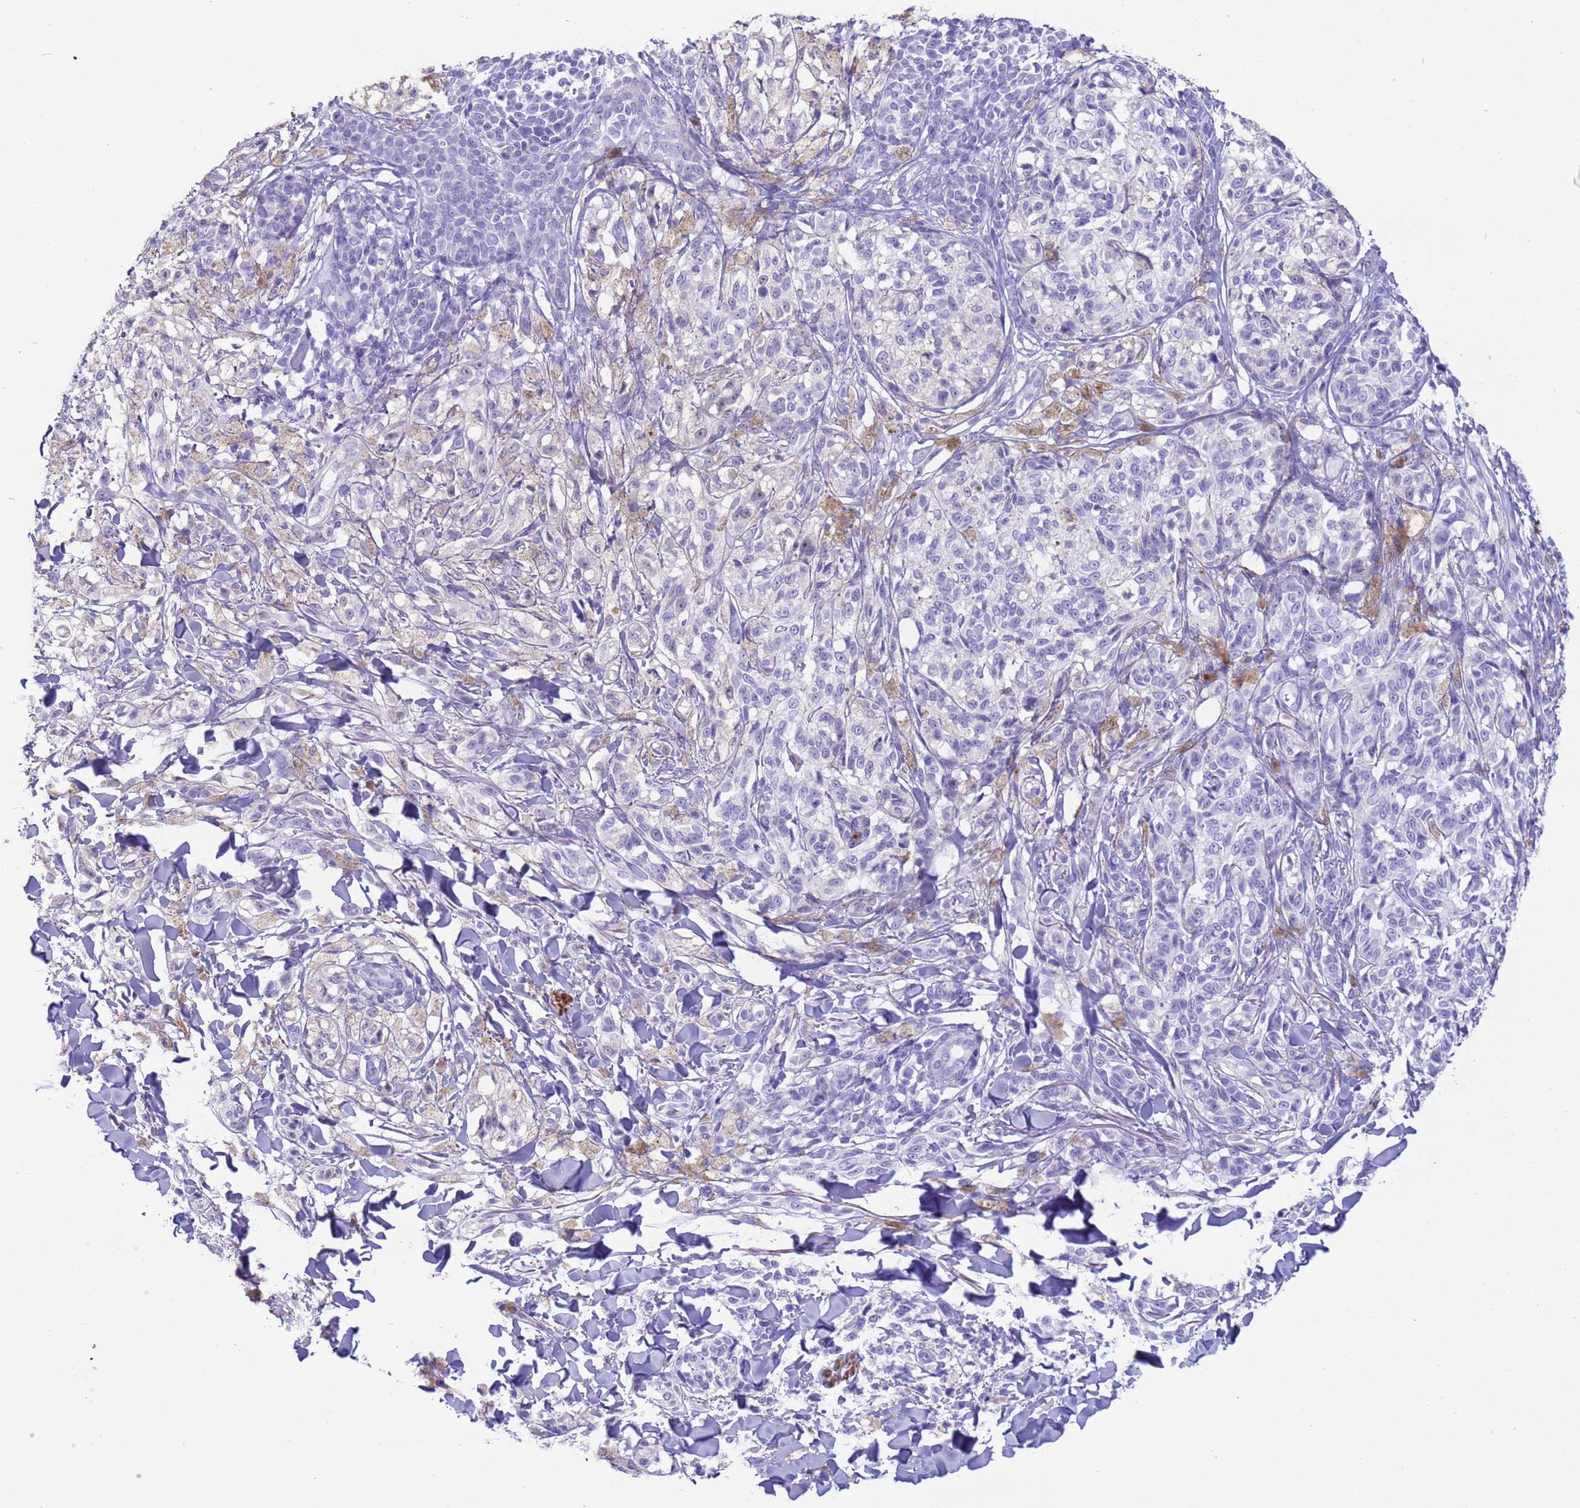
{"staining": {"intensity": "negative", "quantity": "none", "location": "none"}, "tissue": "melanoma", "cell_type": "Tumor cells", "image_type": "cancer", "snomed": [{"axis": "morphology", "description": "Malignant melanoma, NOS"}, {"axis": "topography", "description": "Skin of upper extremity"}], "caption": "Micrograph shows no significant protein positivity in tumor cells of malignant melanoma.", "gene": "USP38", "patient": {"sex": "male", "age": 40}}